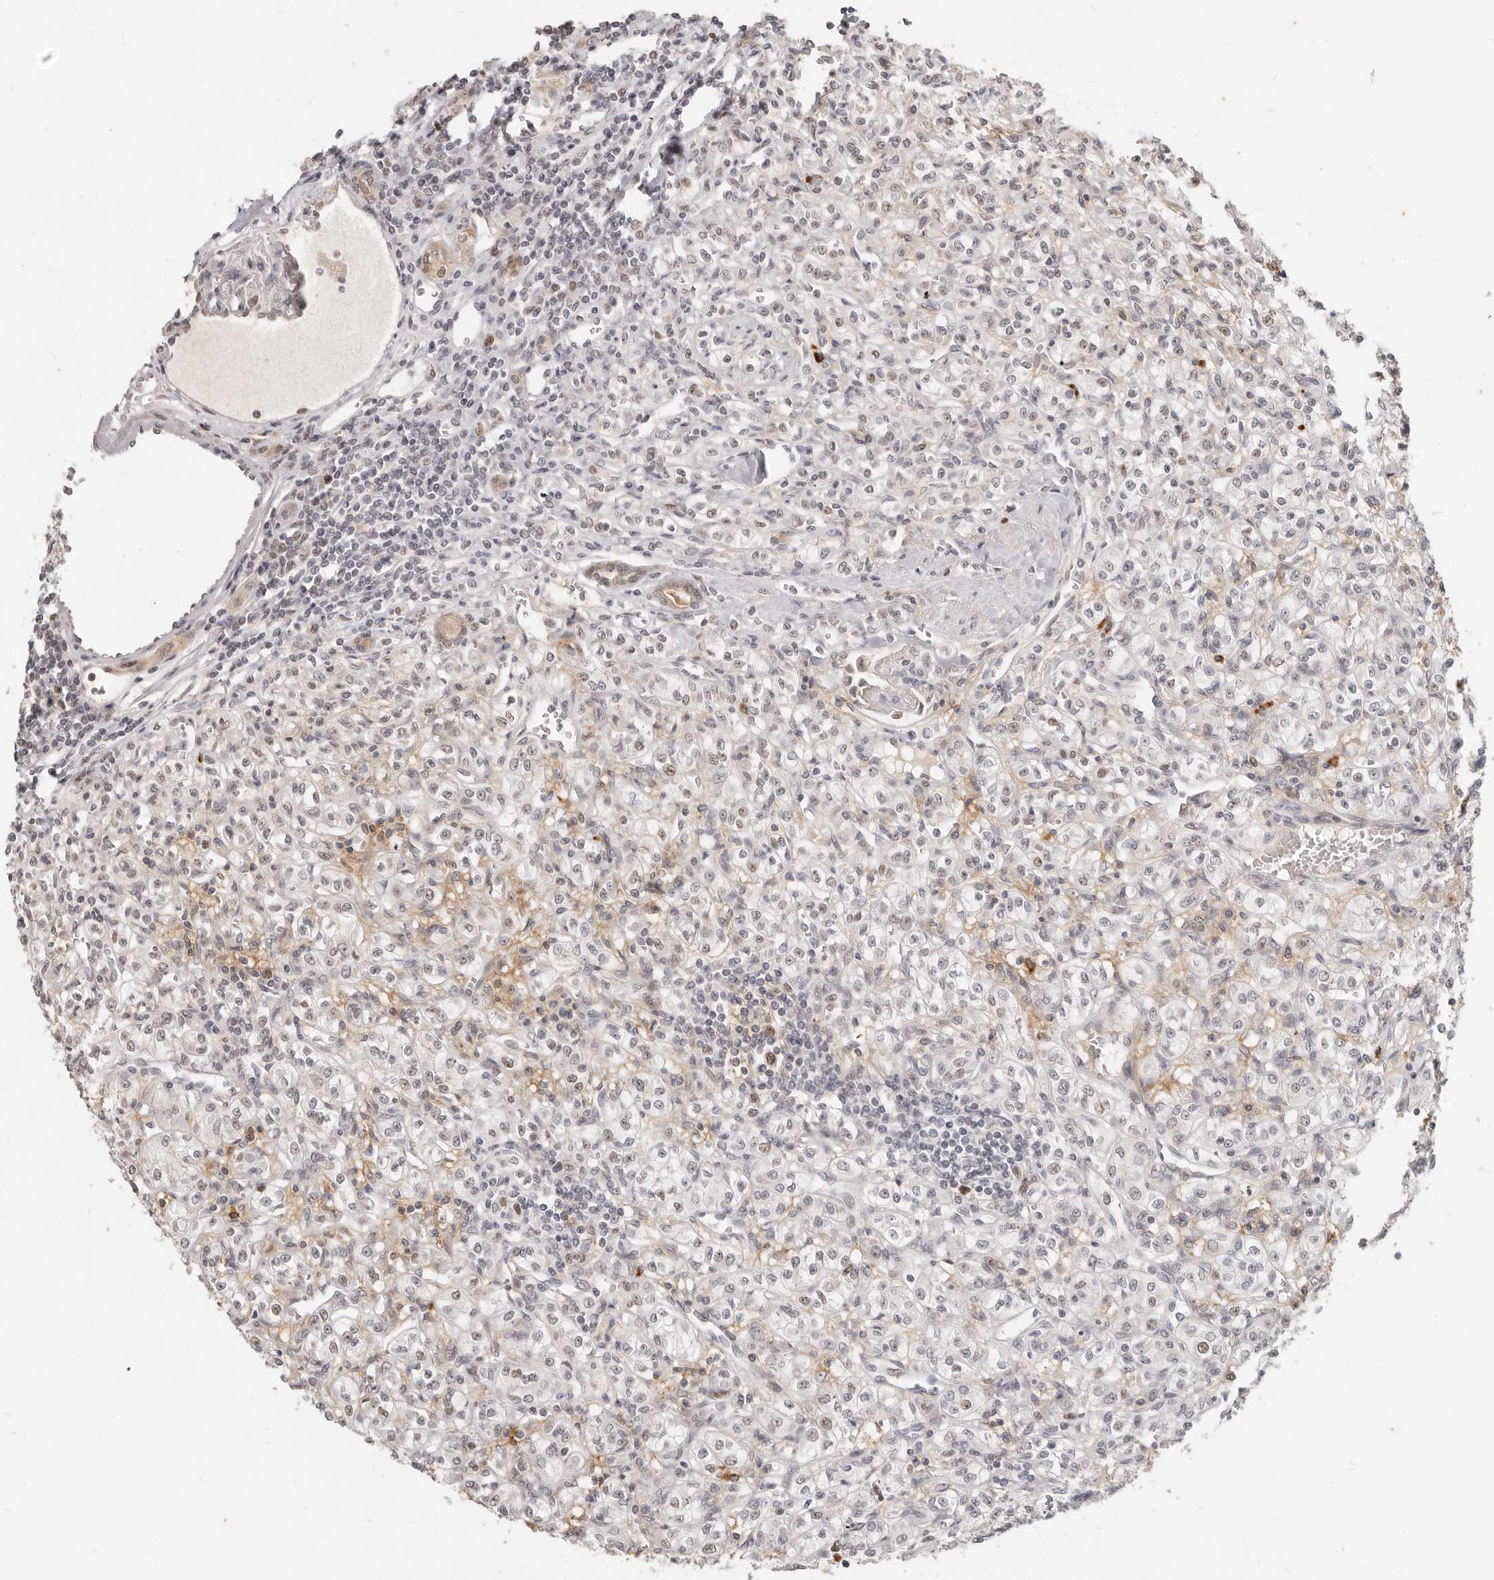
{"staining": {"intensity": "moderate", "quantity": "<25%", "location": "cytoplasmic/membranous,nuclear"}, "tissue": "renal cancer", "cell_type": "Tumor cells", "image_type": "cancer", "snomed": [{"axis": "morphology", "description": "Adenocarcinoma, NOS"}, {"axis": "topography", "description": "Kidney"}], "caption": "A low amount of moderate cytoplasmic/membranous and nuclear expression is present in about <25% of tumor cells in renal cancer tissue.", "gene": "RFC2", "patient": {"sex": "male", "age": 77}}